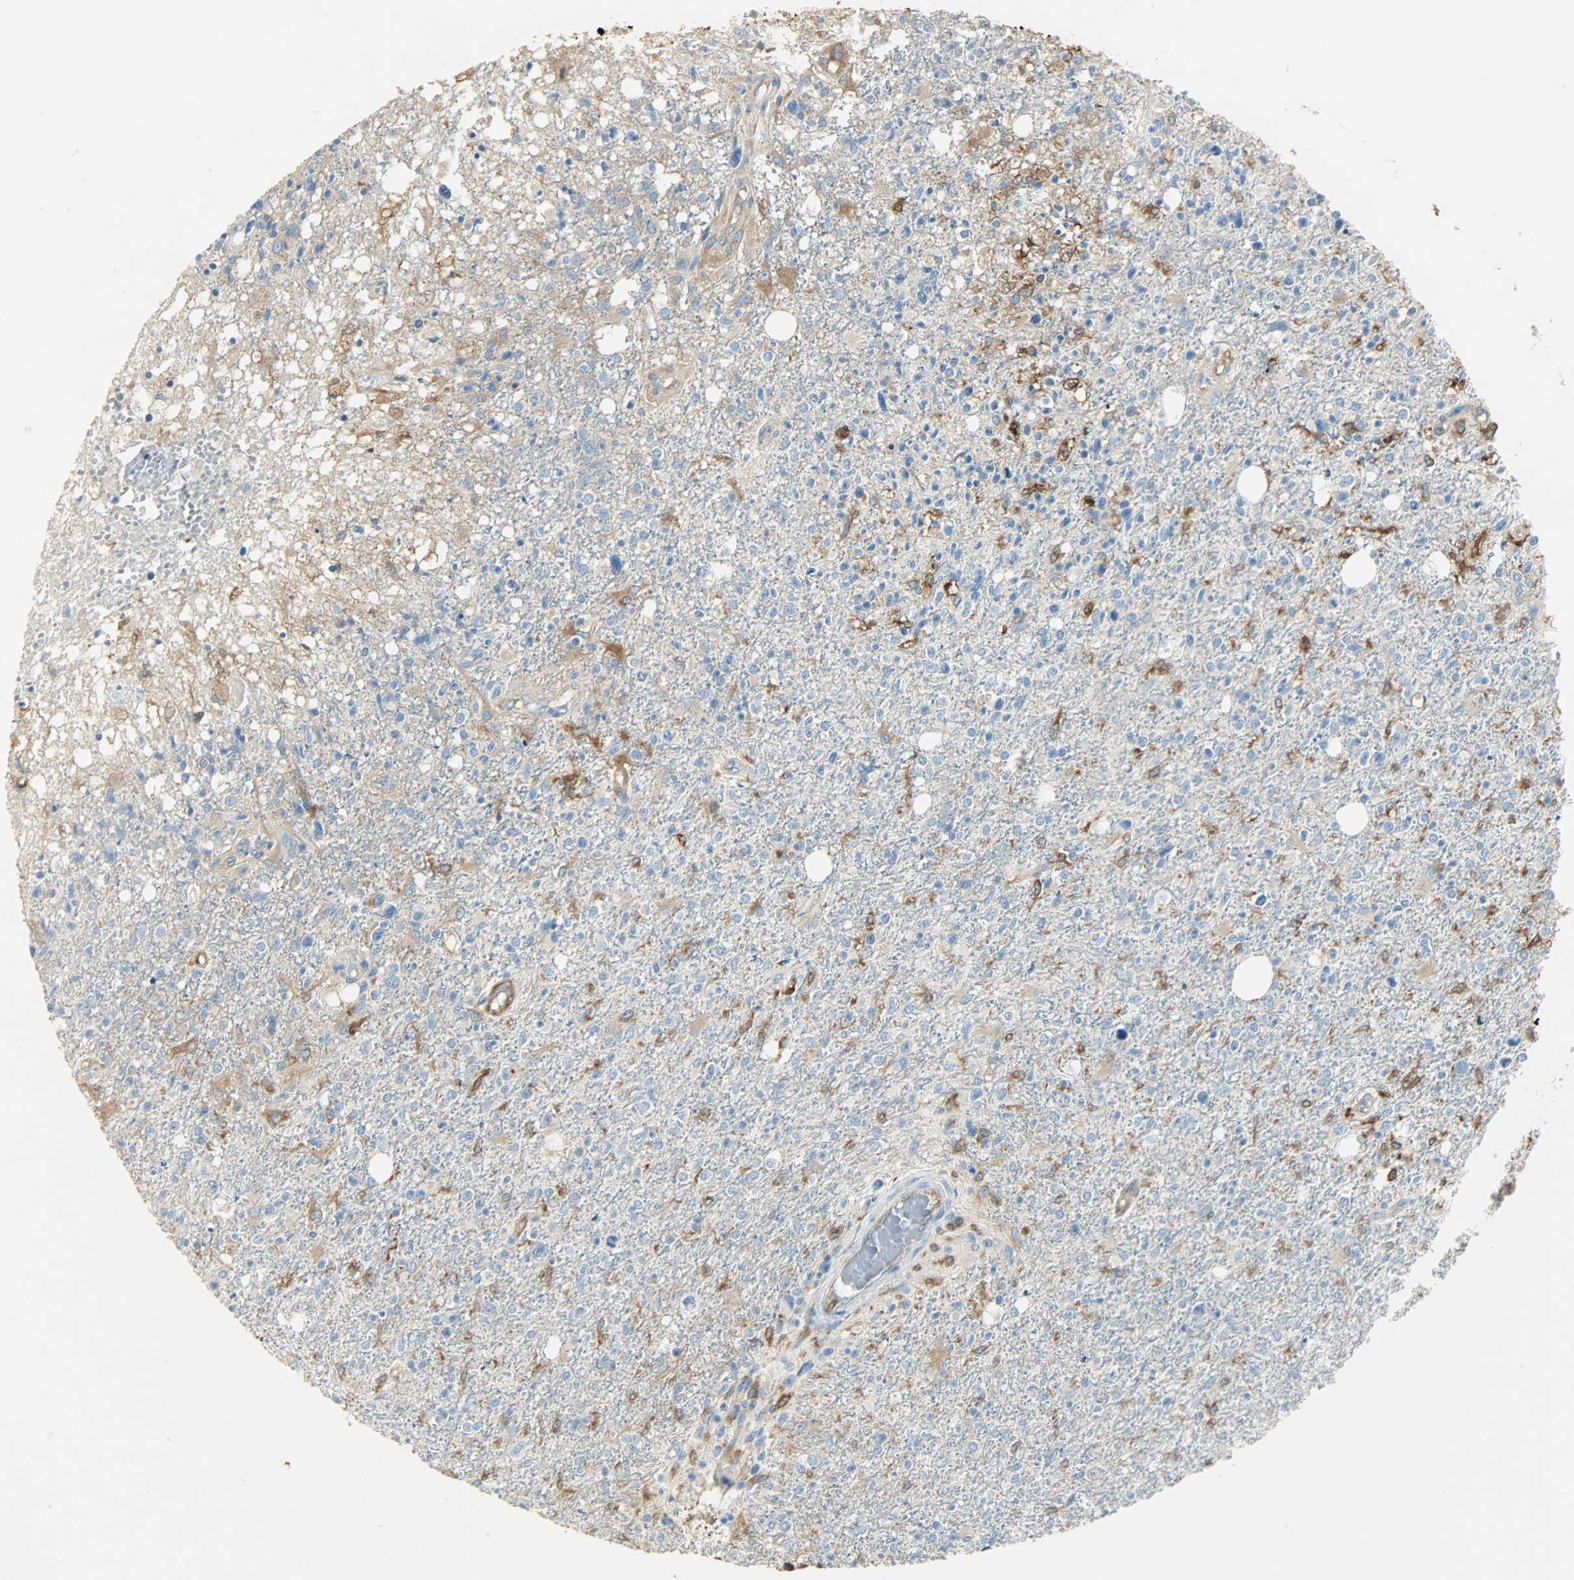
{"staining": {"intensity": "moderate", "quantity": "25%-75%", "location": "cytoplasmic/membranous"}, "tissue": "glioma", "cell_type": "Tumor cells", "image_type": "cancer", "snomed": [{"axis": "morphology", "description": "Glioma, malignant, High grade"}, {"axis": "topography", "description": "Cerebral cortex"}], "caption": "Glioma was stained to show a protein in brown. There is medium levels of moderate cytoplasmic/membranous expression in approximately 25%-75% of tumor cells.", "gene": "WARS1", "patient": {"sex": "male", "age": 76}}